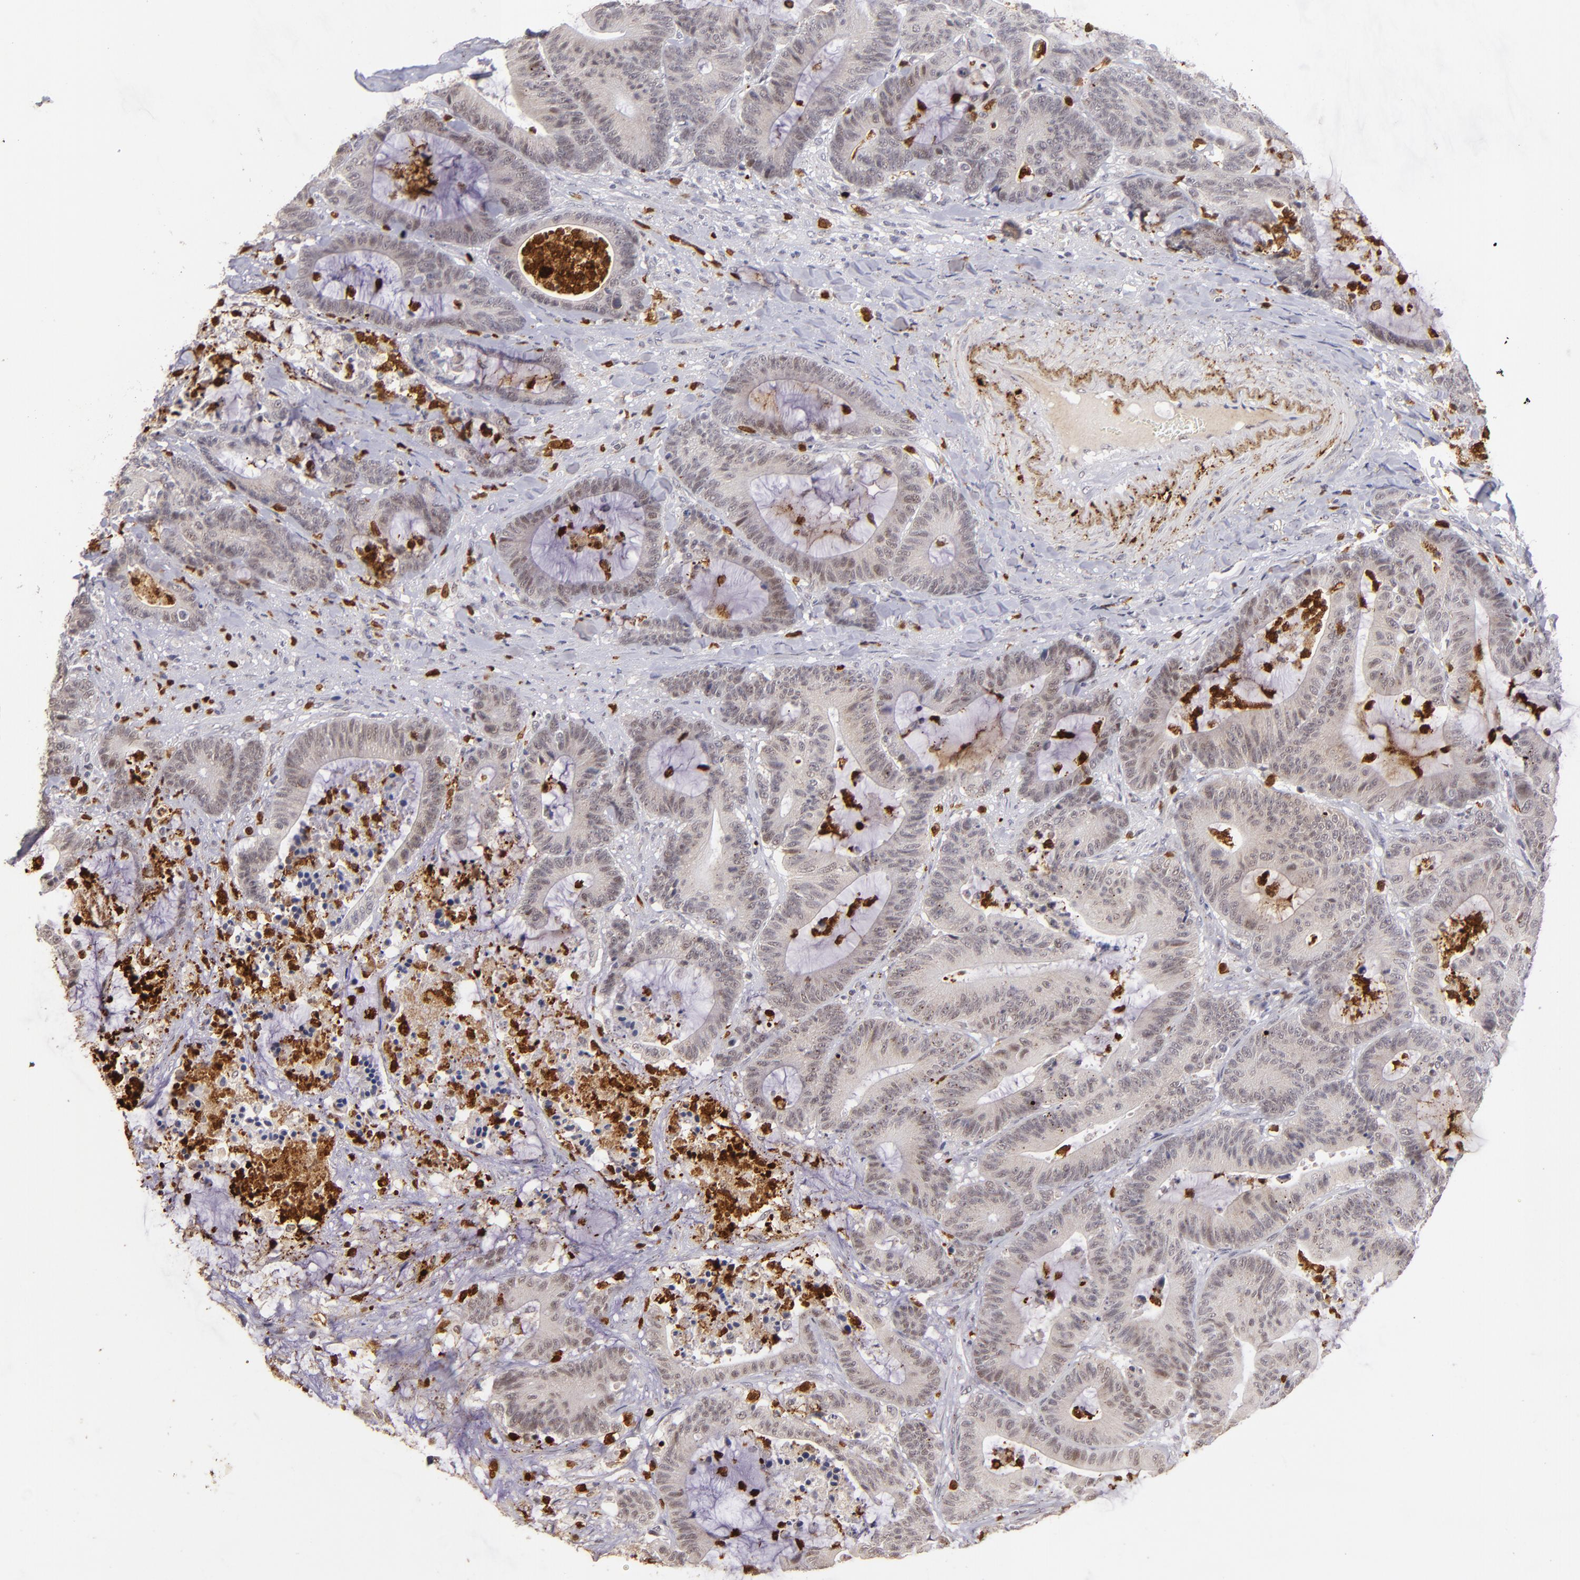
{"staining": {"intensity": "negative", "quantity": "none", "location": "none"}, "tissue": "colorectal cancer", "cell_type": "Tumor cells", "image_type": "cancer", "snomed": [{"axis": "morphology", "description": "Adenocarcinoma, NOS"}, {"axis": "topography", "description": "Colon"}], "caption": "Immunohistochemical staining of colorectal adenocarcinoma exhibits no significant expression in tumor cells. The staining is performed using DAB (3,3'-diaminobenzidine) brown chromogen with nuclei counter-stained in using hematoxylin.", "gene": "RXRG", "patient": {"sex": "female", "age": 84}}